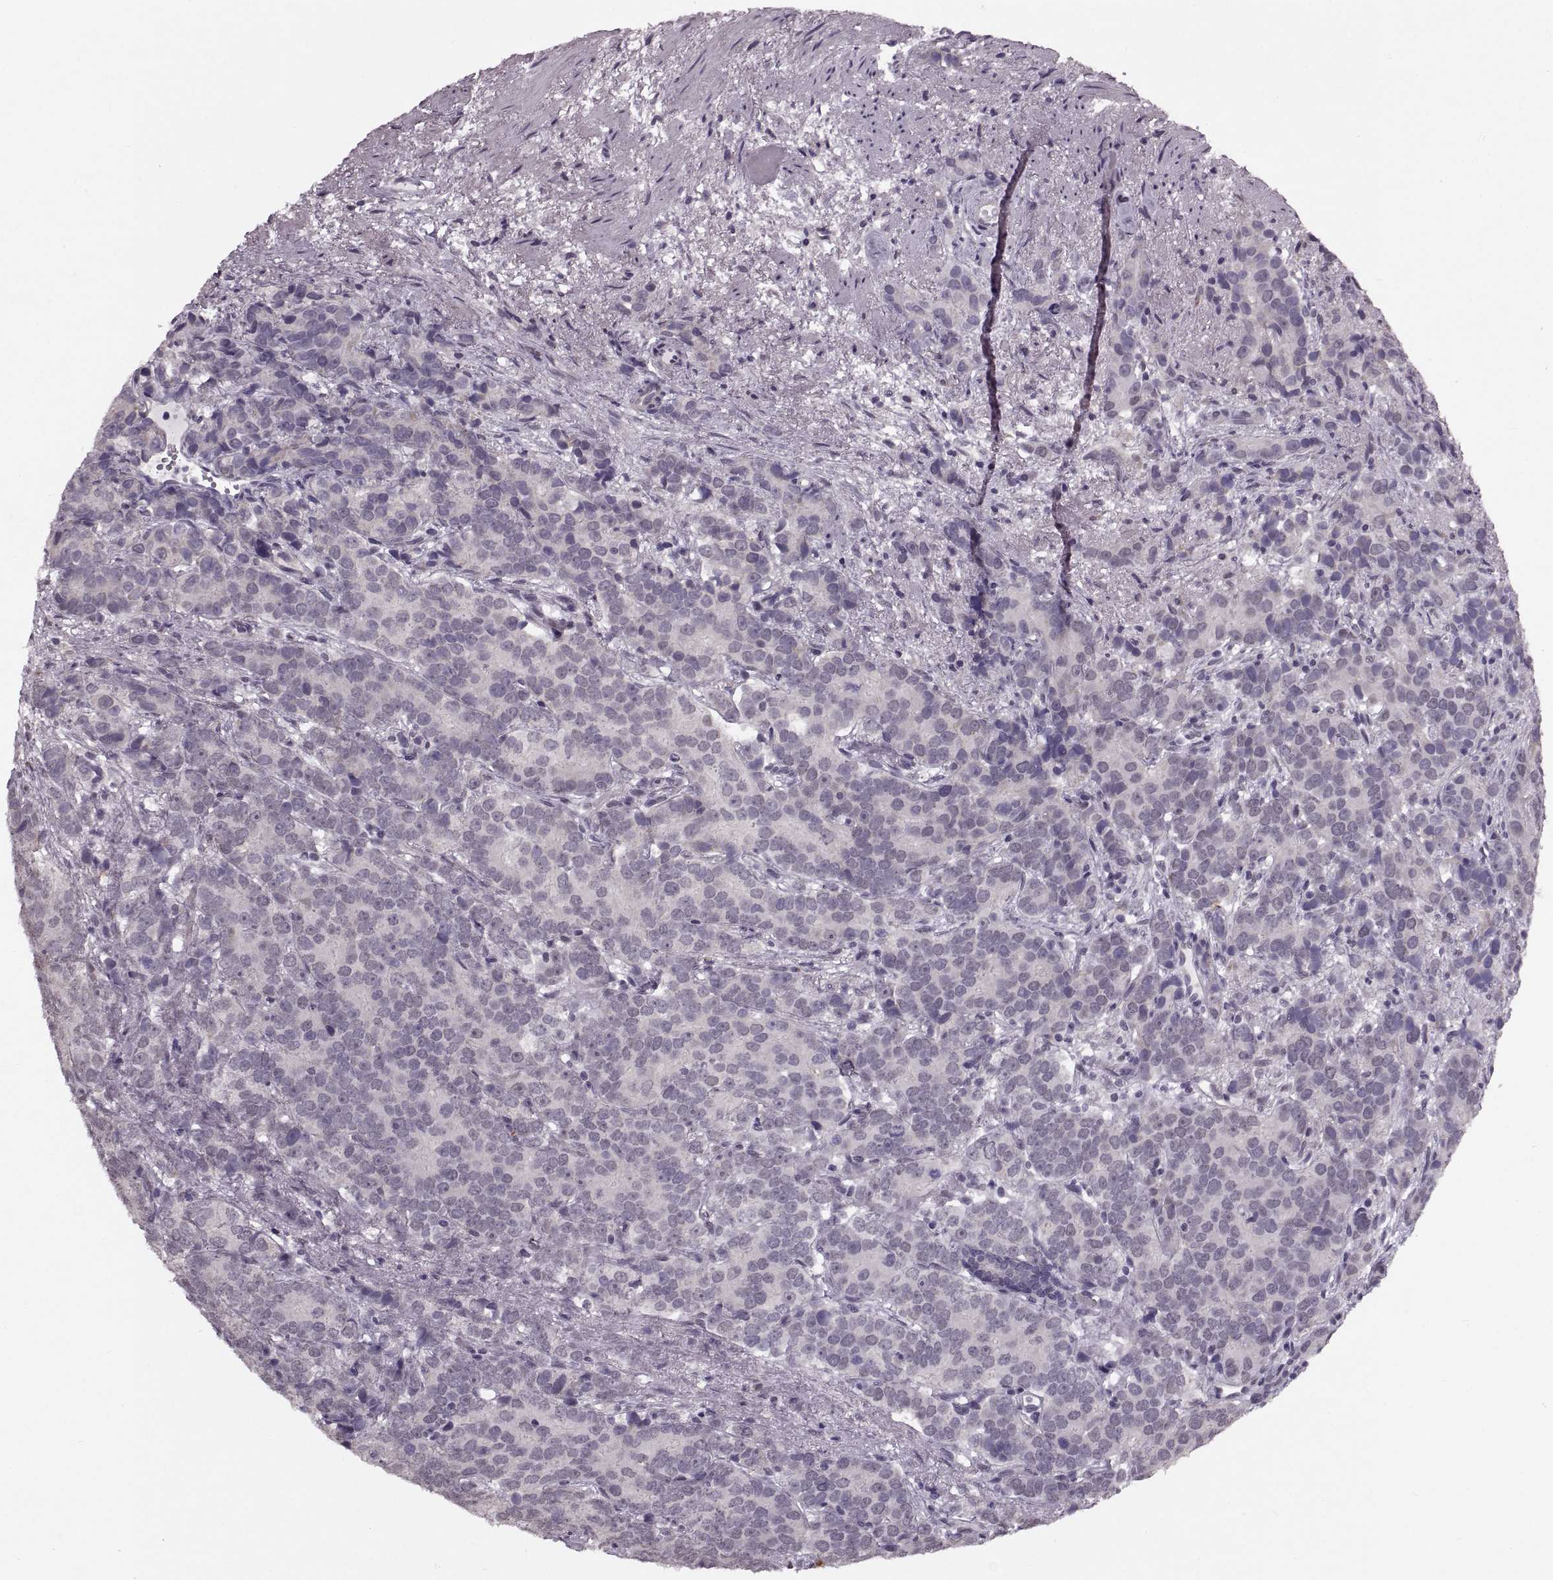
{"staining": {"intensity": "negative", "quantity": "none", "location": "none"}, "tissue": "prostate cancer", "cell_type": "Tumor cells", "image_type": "cancer", "snomed": [{"axis": "morphology", "description": "Adenocarcinoma, High grade"}, {"axis": "topography", "description": "Prostate"}], "caption": "A high-resolution photomicrograph shows IHC staining of prostate cancer, which displays no significant staining in tumor cells.", "gene": "PRSS37", "patient": {"sex": "male", "age": 90}}